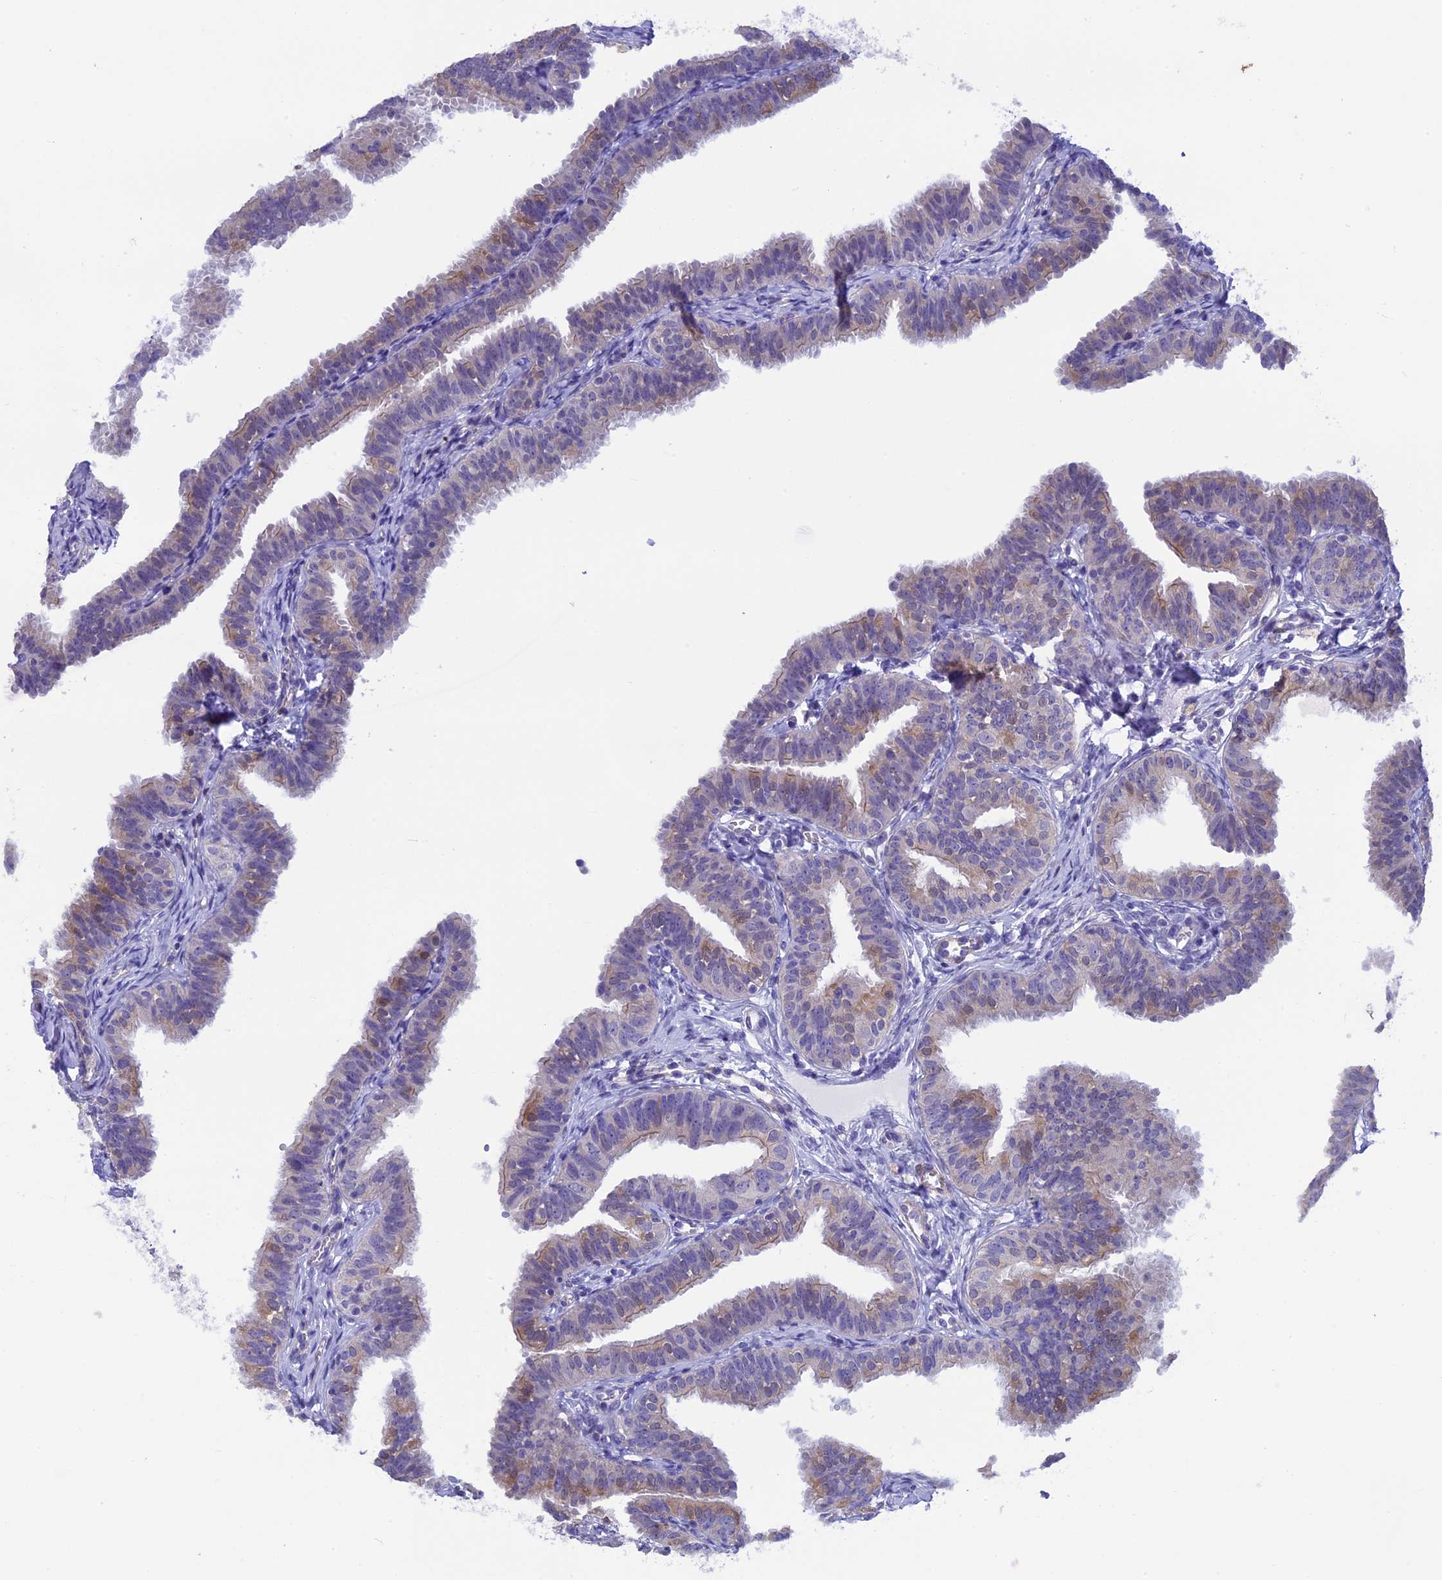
{"staining": {"intensity": "weak", "quantity": "<25%", "location": "cytoplasmic/membranous"}, "tissue": "fallopian tube", "cell_type": "Glandular cells", "image_type": "normal", "snomed": [{"axis": "morphology", "description": "Normal tissue, NOS"}, {"axis": "topography", "description": "Fallopian tube"}], "caption": "The histopathology image demonstrates no staining of glandular cells in unremarkable fallopian tube.", "gene": "IGSF6", "patient": {"sex": "female", "age": 35}}